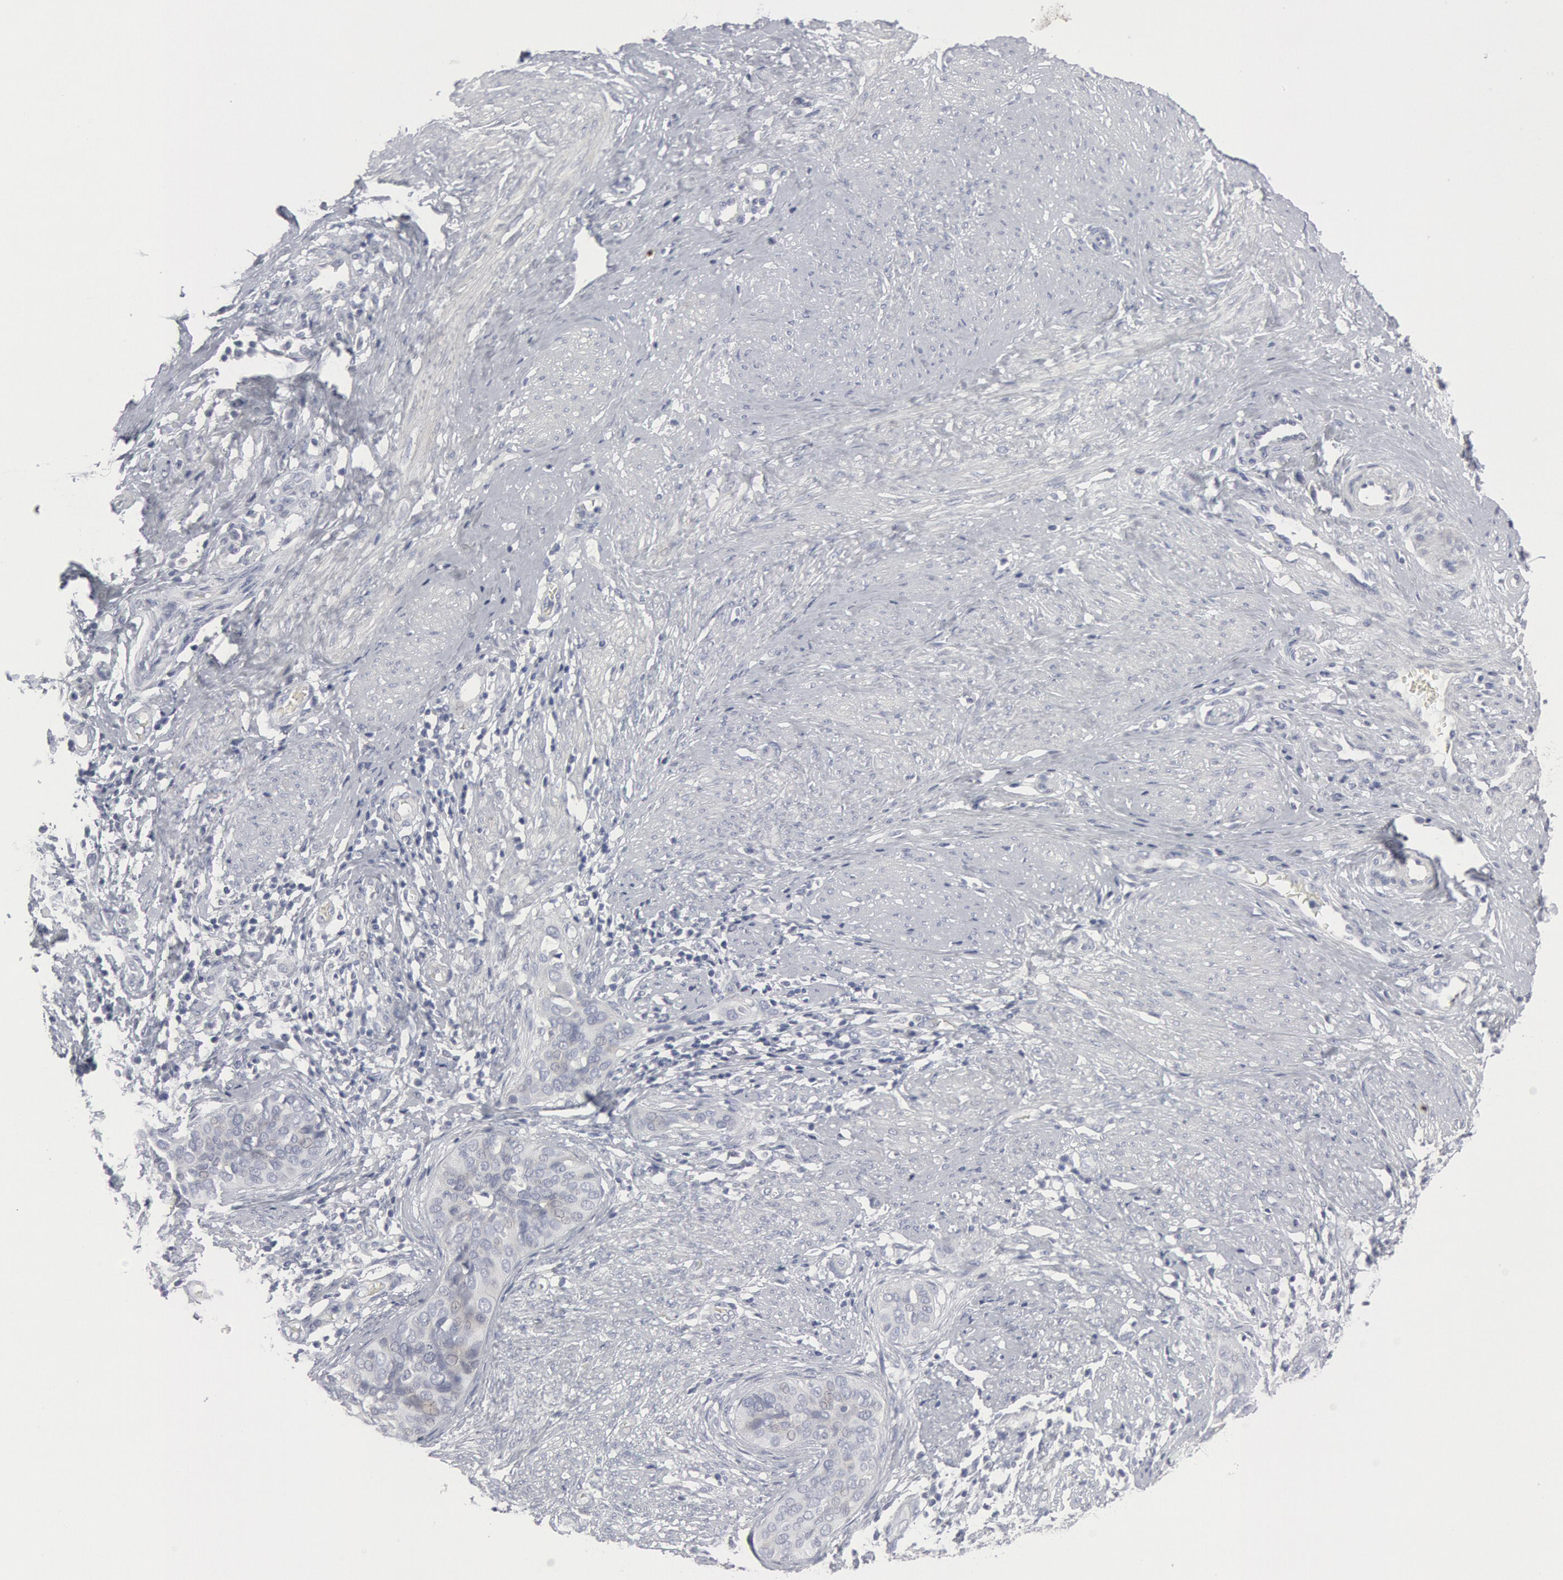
{"staining": {"intensity": "negative", "quantity": "none", "location": "none"}, "tissue": "cervical cancer", "cell_type": "Tumor cells", "image_type": "cancer", "snomed": [{"axis": "morphology", "description": "Squamous cell carcinoma, NOS"}, {"axis": "topography", "description": "Cervix"}], "caption": "The IHC image has no significant staining in tumor cells of cervical squamous cell carcinoma tissue.", "gene": "DMC1", "patient": {"sex": "female", "age": 31}}